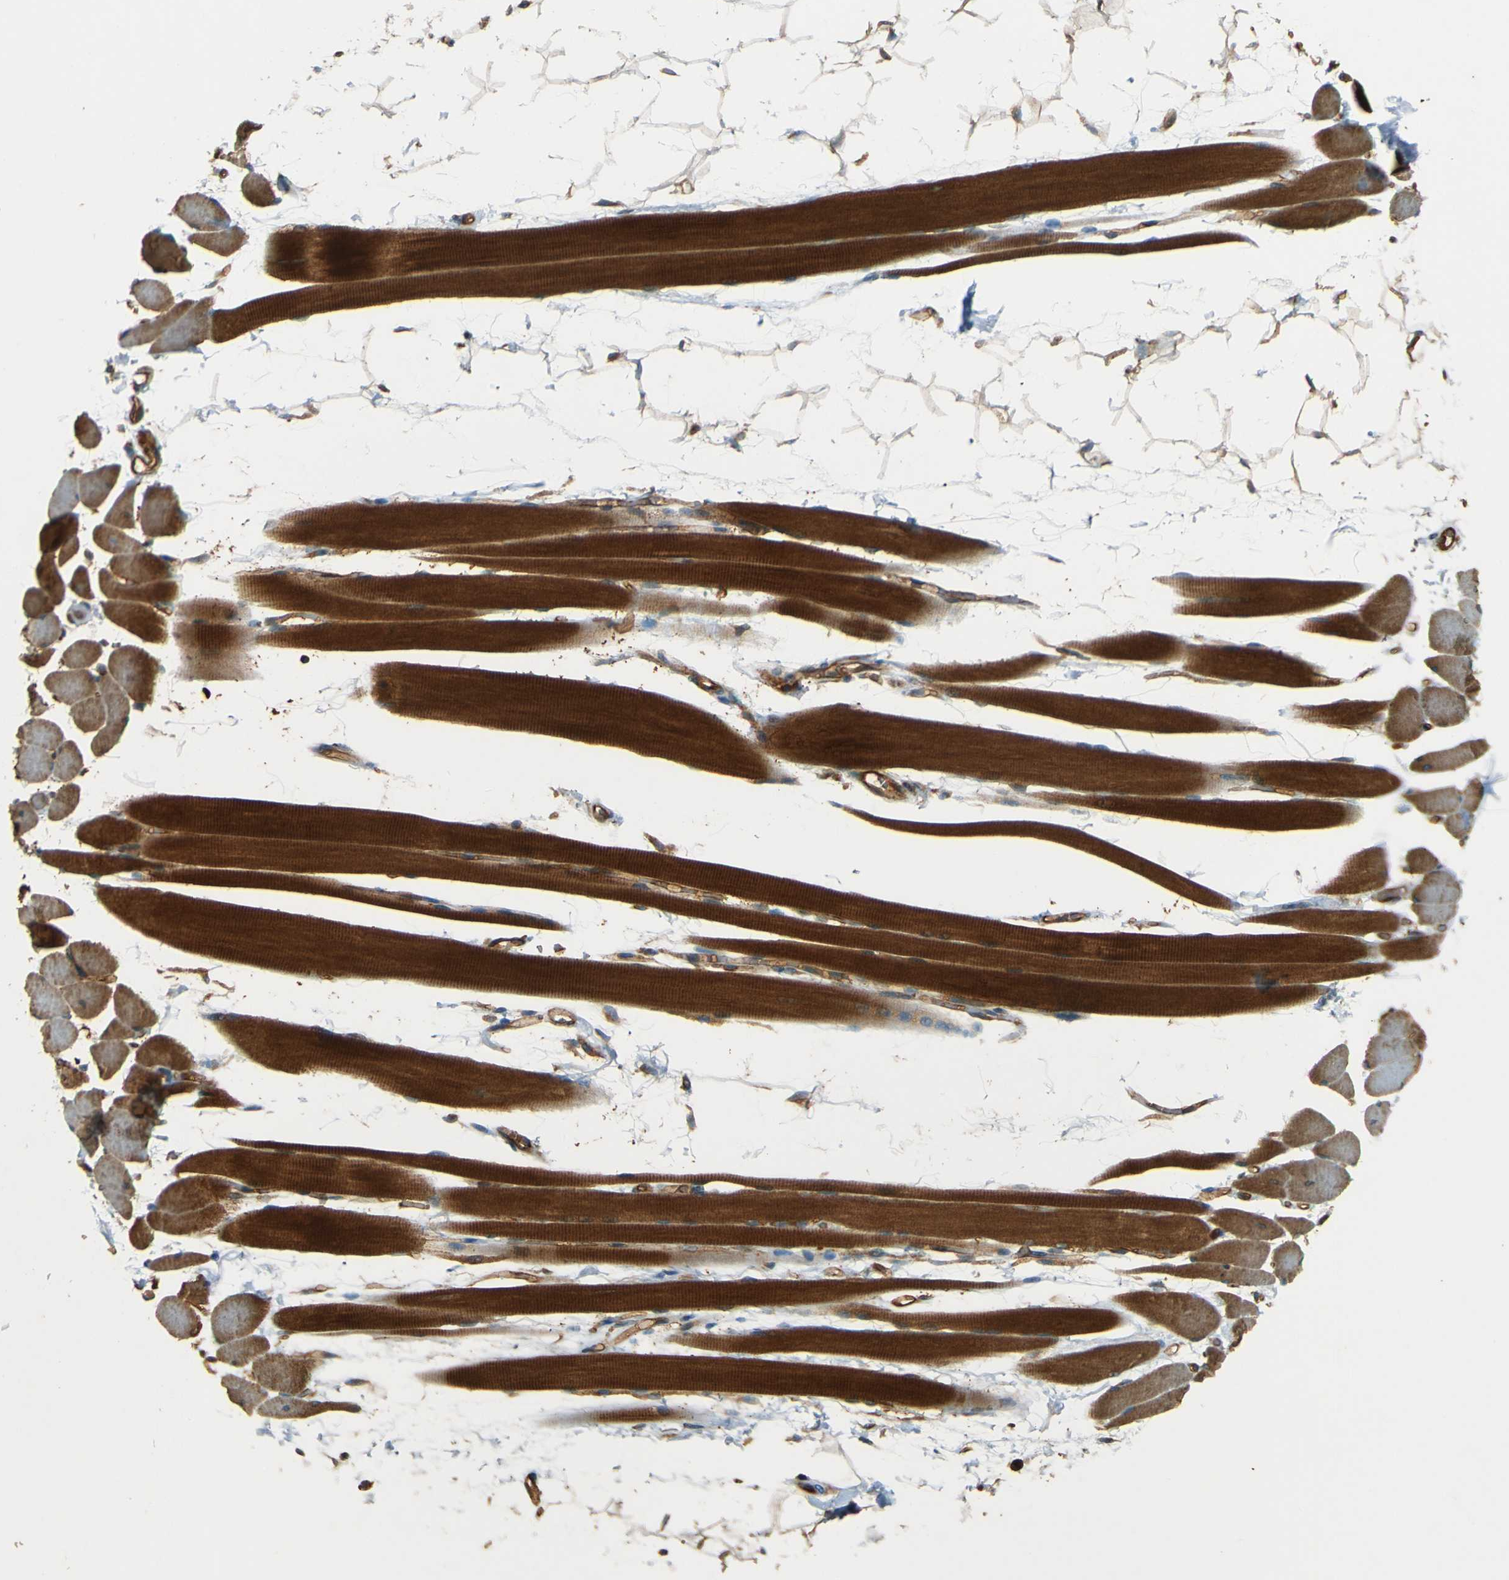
{"staining": {"intensity": "strong", "quantity": "25%-75%", "location": "cytoplasmic/membranous"}, "tissue": "skeletal muscle", "cell_type": "Myocytes", "image_type": "normal", "snomed": [{"axis": "morphology", "description": "Normal tissue, NOS"}, {"axis": "topography", "description": "Skeletal muscle"}, {"axis": "topography", "description": "Oral tissue"}, {"axis": "topography", "description": "Peripheral nerve tissue"}], "caption": "This image shows immunohistochemistry (IHC) staining of unremarkable skeletal muscle, with high strong cytoplasmic/membranous expression in approximately 25%-75% of myocytes.", "gene": "DNAJC5", "patient": {"sex": "female", "age": 84}}